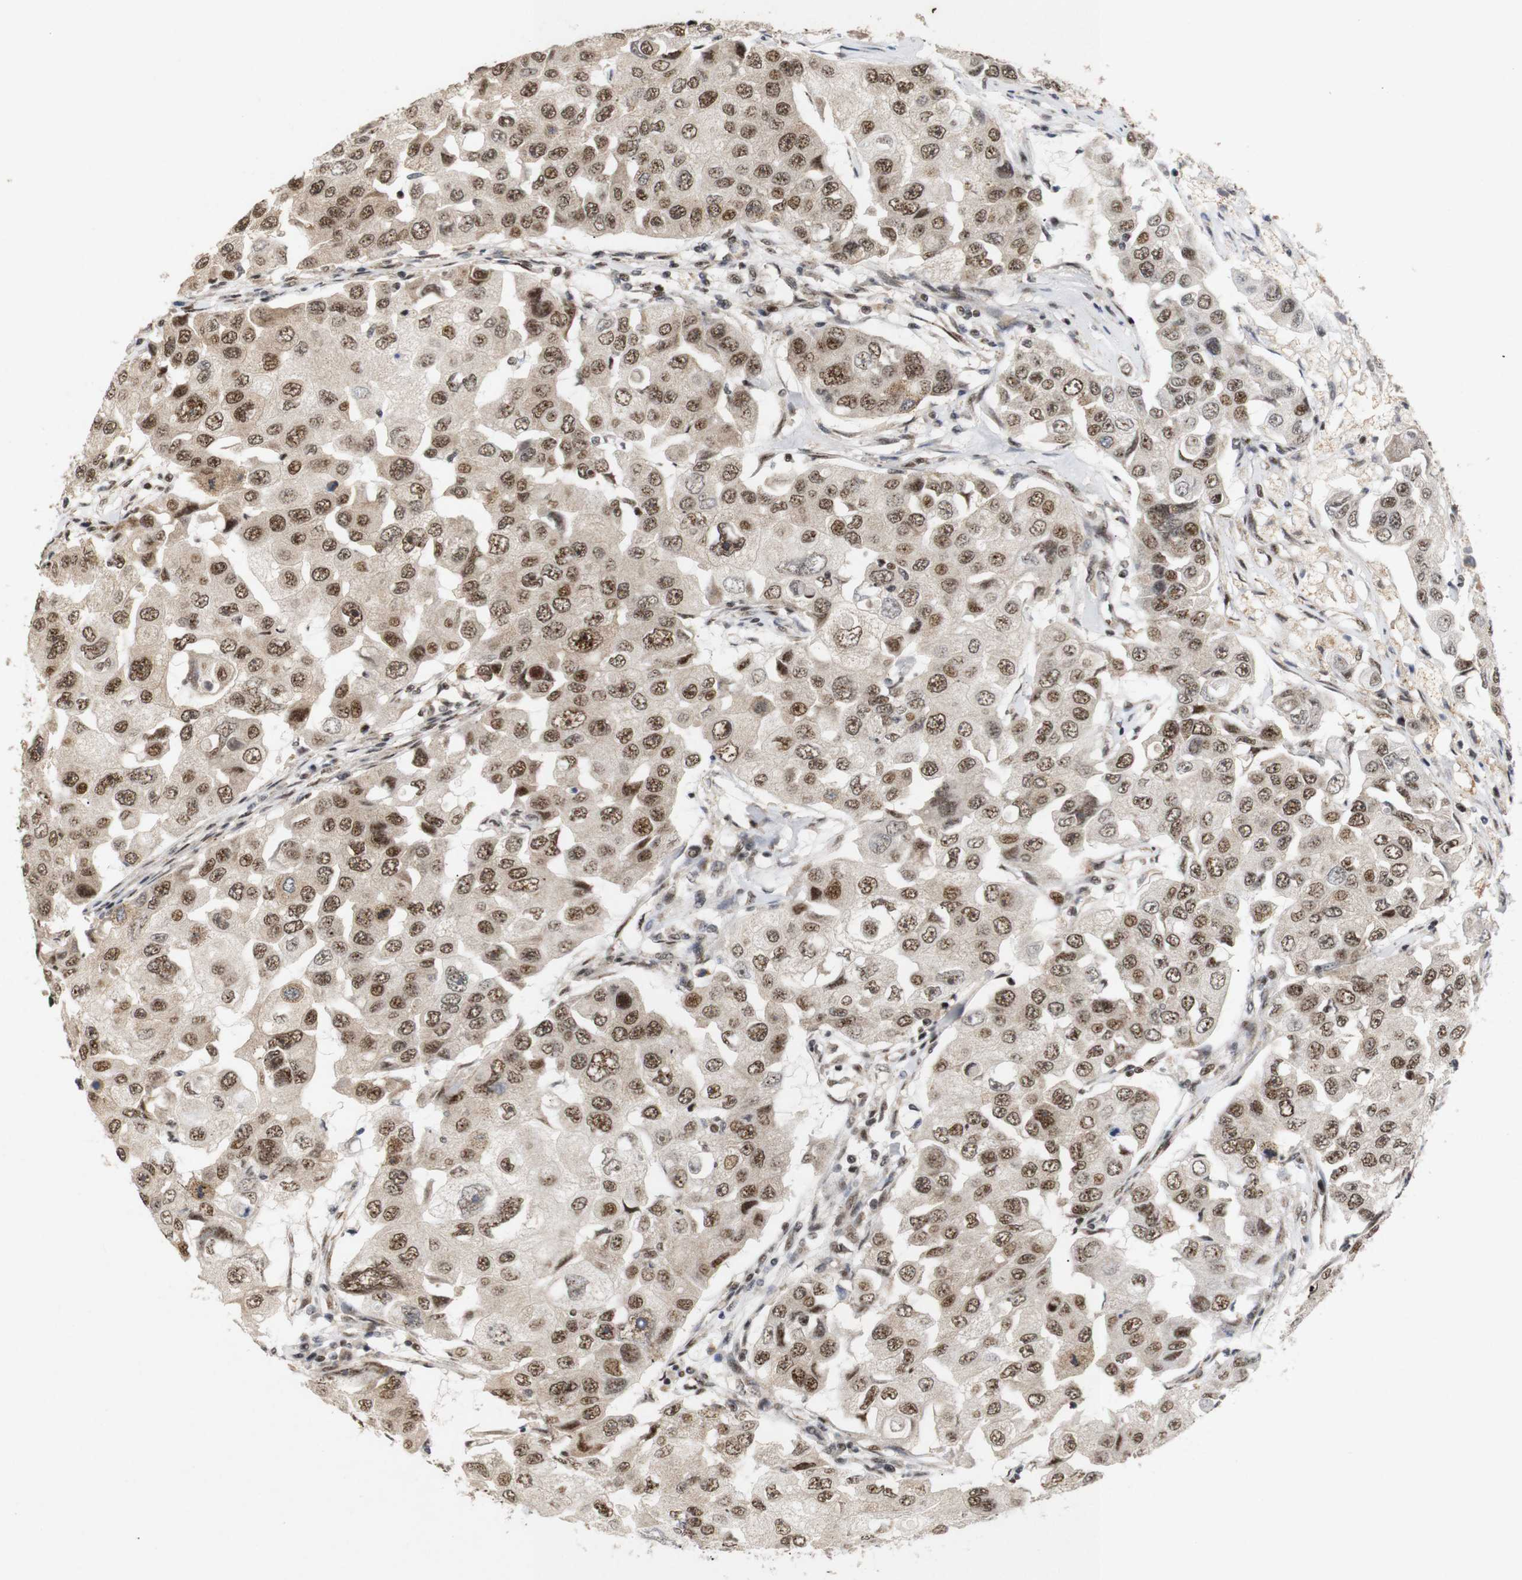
{"staining": {"intensity": "moderate", "quantity": ">75%", "location": "cytoplasmic/membranous,nuclear"}, "tissue": "breast cancer", "cell_type": "Tumor cells", "image_type": "cancer", "snomed": [{"axis": "morphology", "description": "Duct carcinoma"}, {"axis": "topography", "description": "Breast"}], "caption": "Immunohistochemistry image of human breast cancer (intraductal carcinoma) stained for a protein (brown), which demonstrates medium levels of moderate cytoplasmic/membranous and nuclear positivity in approximately >75% of tumor cells.", "gene": "PYM1", "patient": {"sex": "female", "age": 27}}